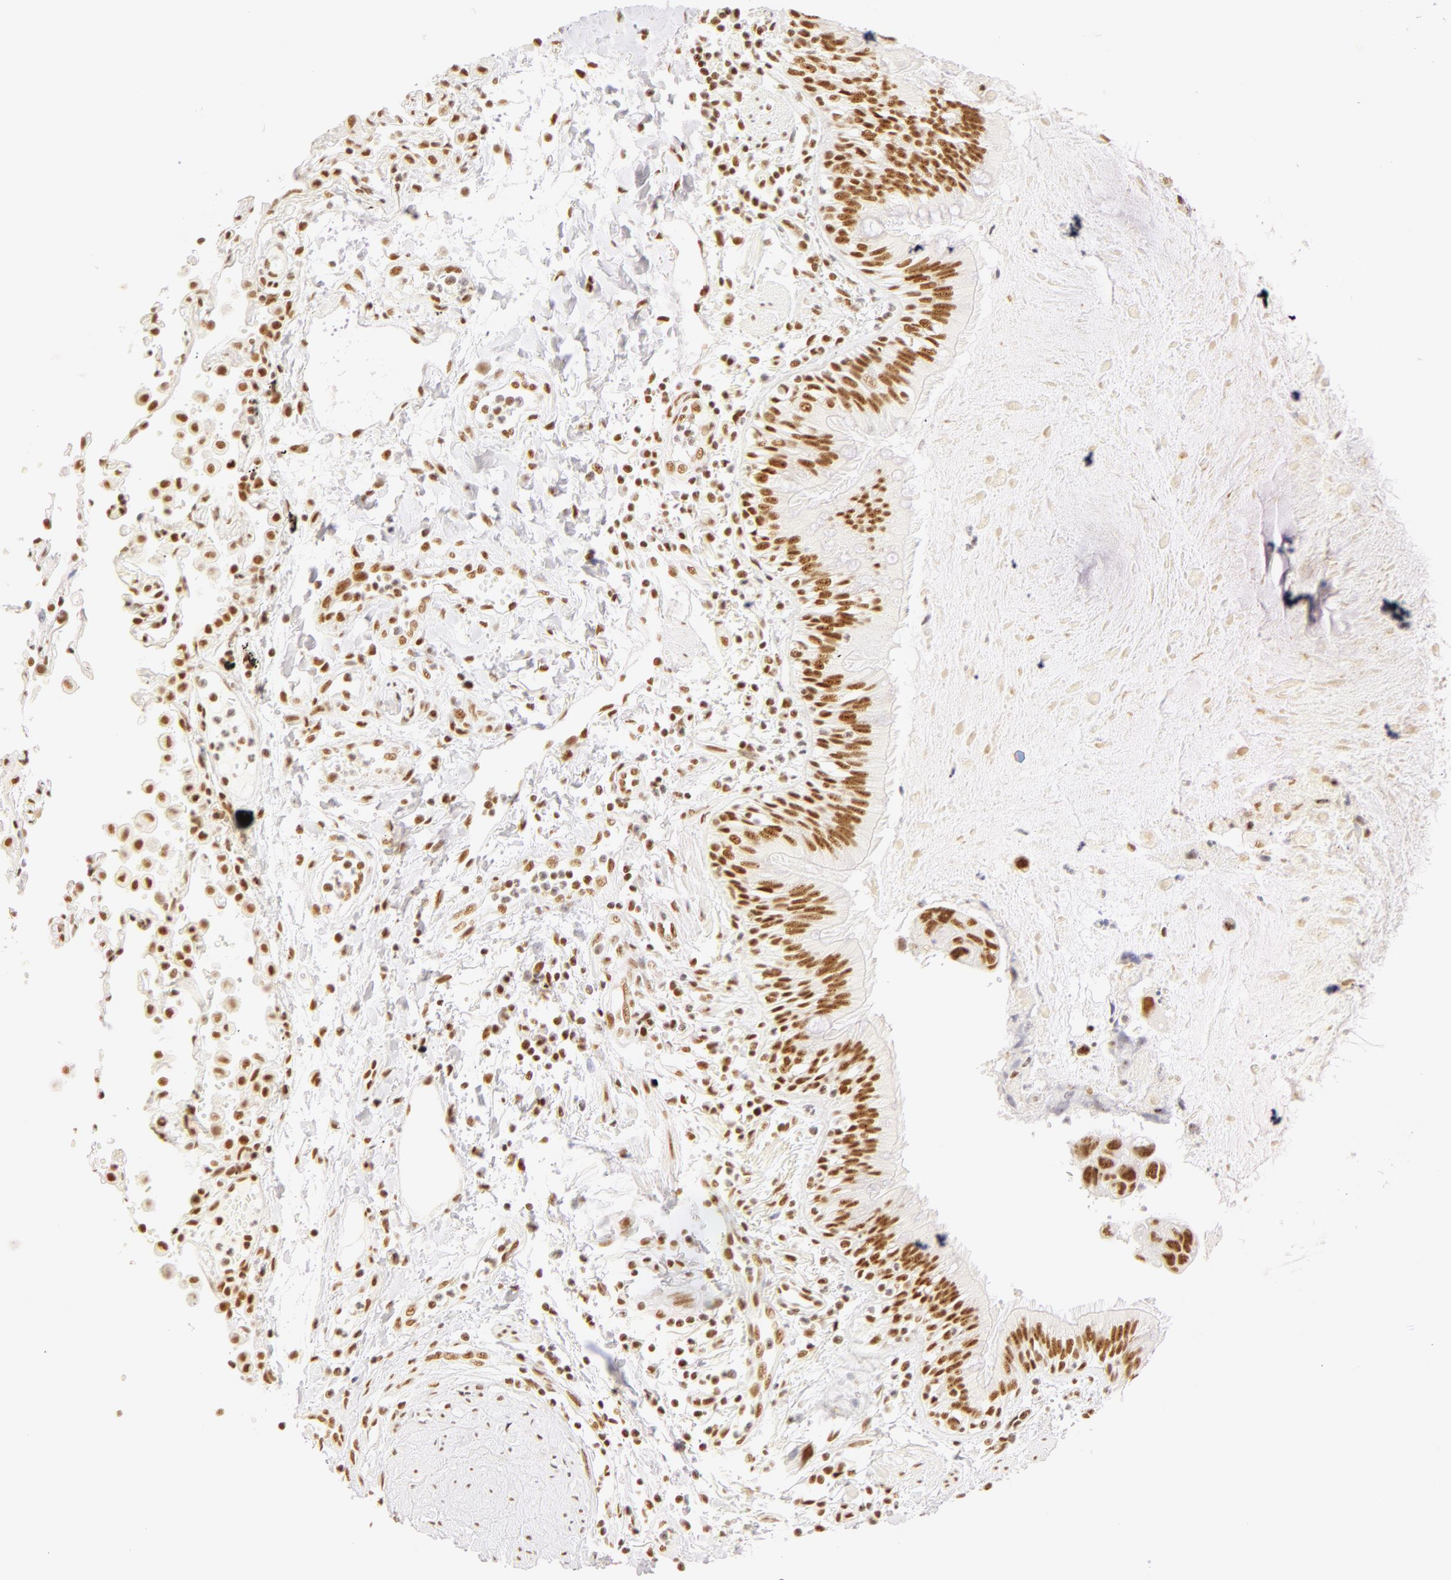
{"staining": {"intensity": "moderate", "quantity": ">75%", "location": "nuclear"}, "tissue": "lung cancer", "cell_type": "Tumor cells", "image_type": "cancer", "snomed": [{"axis": "morphology", "description": "Adenocarcinoma, NOS"}, {"axis": "topography", "description": "Lung"}], "caption": "Approximately >75% of tumor cells in human lung cancer demonstrate moderate nuclear protein expression as visualized by brown immunohistochemical staining.", "gene": "RBM39", "patient": {"sex": "male", "age": 64}}